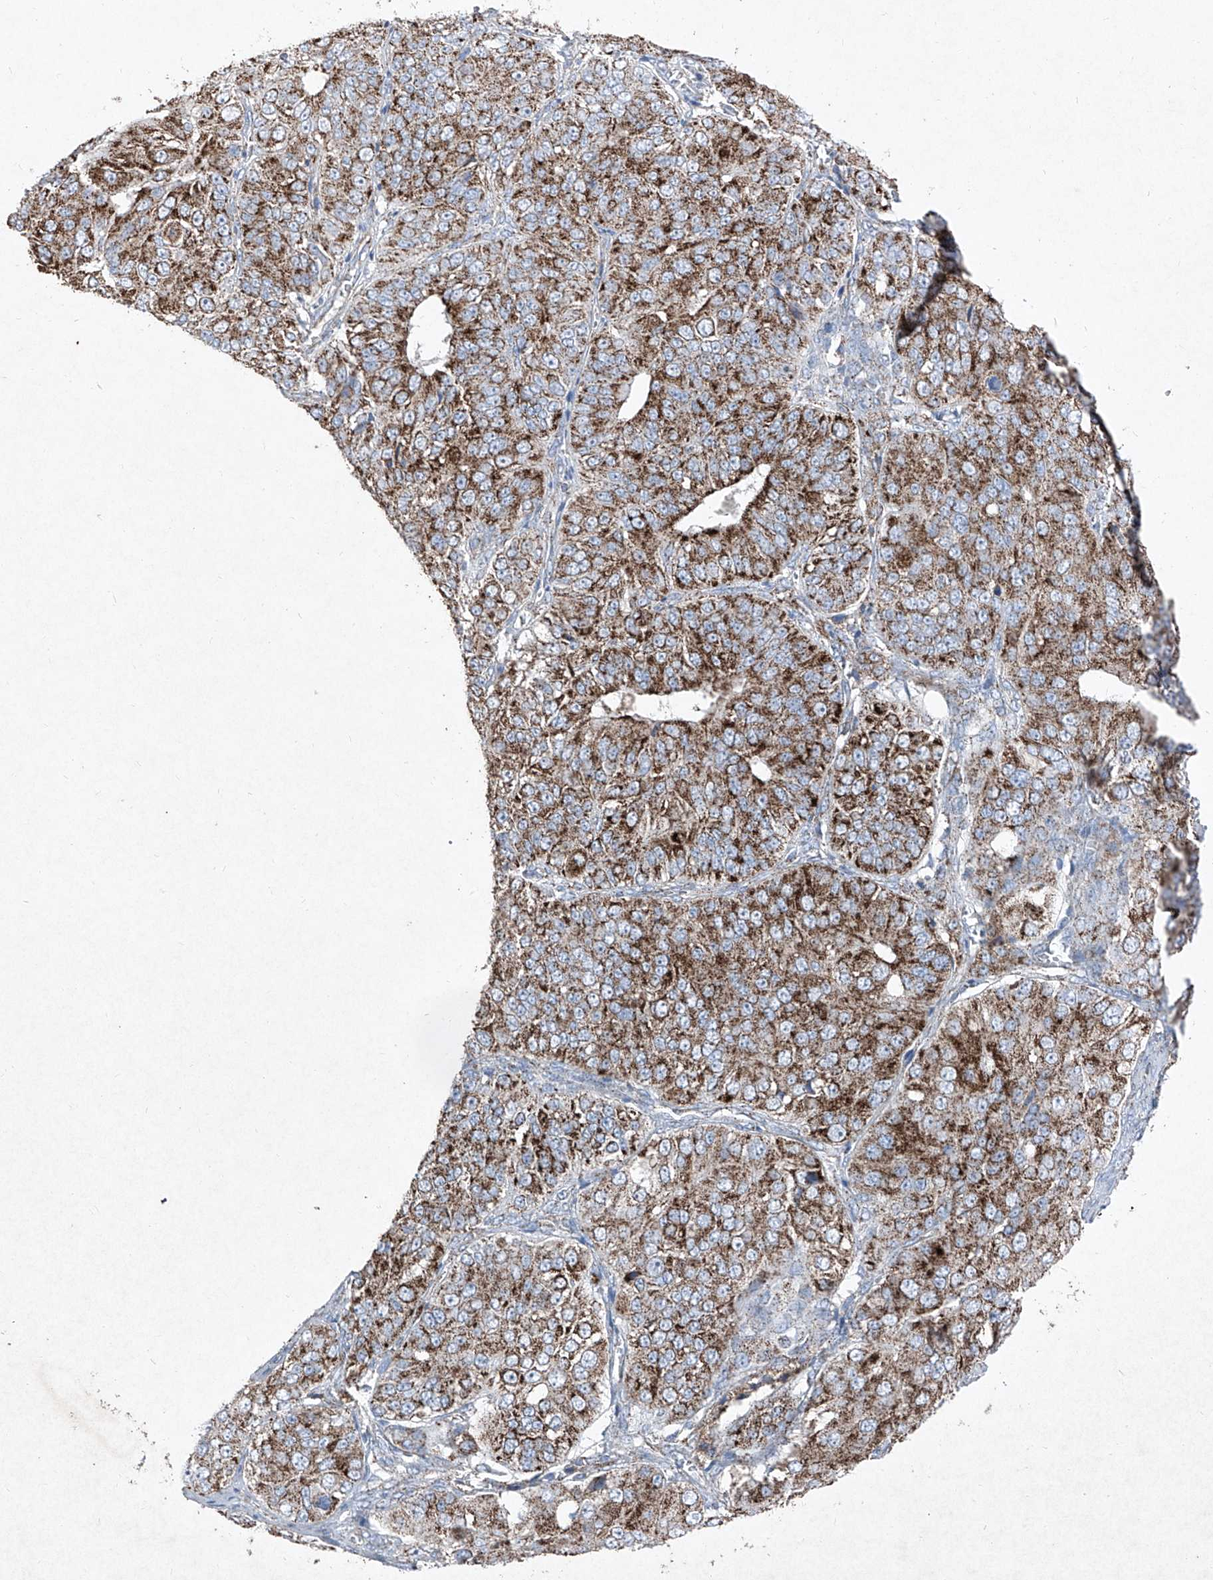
{"staining": {"intensity": "strong", "quantity": ">75%", "location": "cytoplasmic/membranous"}, "tissue": "ovarian cancer", "cell_type": "Tumor cells", "image_type": "cancer", "snomed": [{"axis": "morphology", "description": "Carcinoma, endometroid"}, {"axis": "topography", "description": "Ovary"}], "caption": "This is a micrograph of IHC staining of ovarian endometroid carcinoma, which shows strong staining in the cytoplasmic/membranous of tumor cells.", "gene": "ABCD3", "patient": {"sex": "female", "age": 51}}